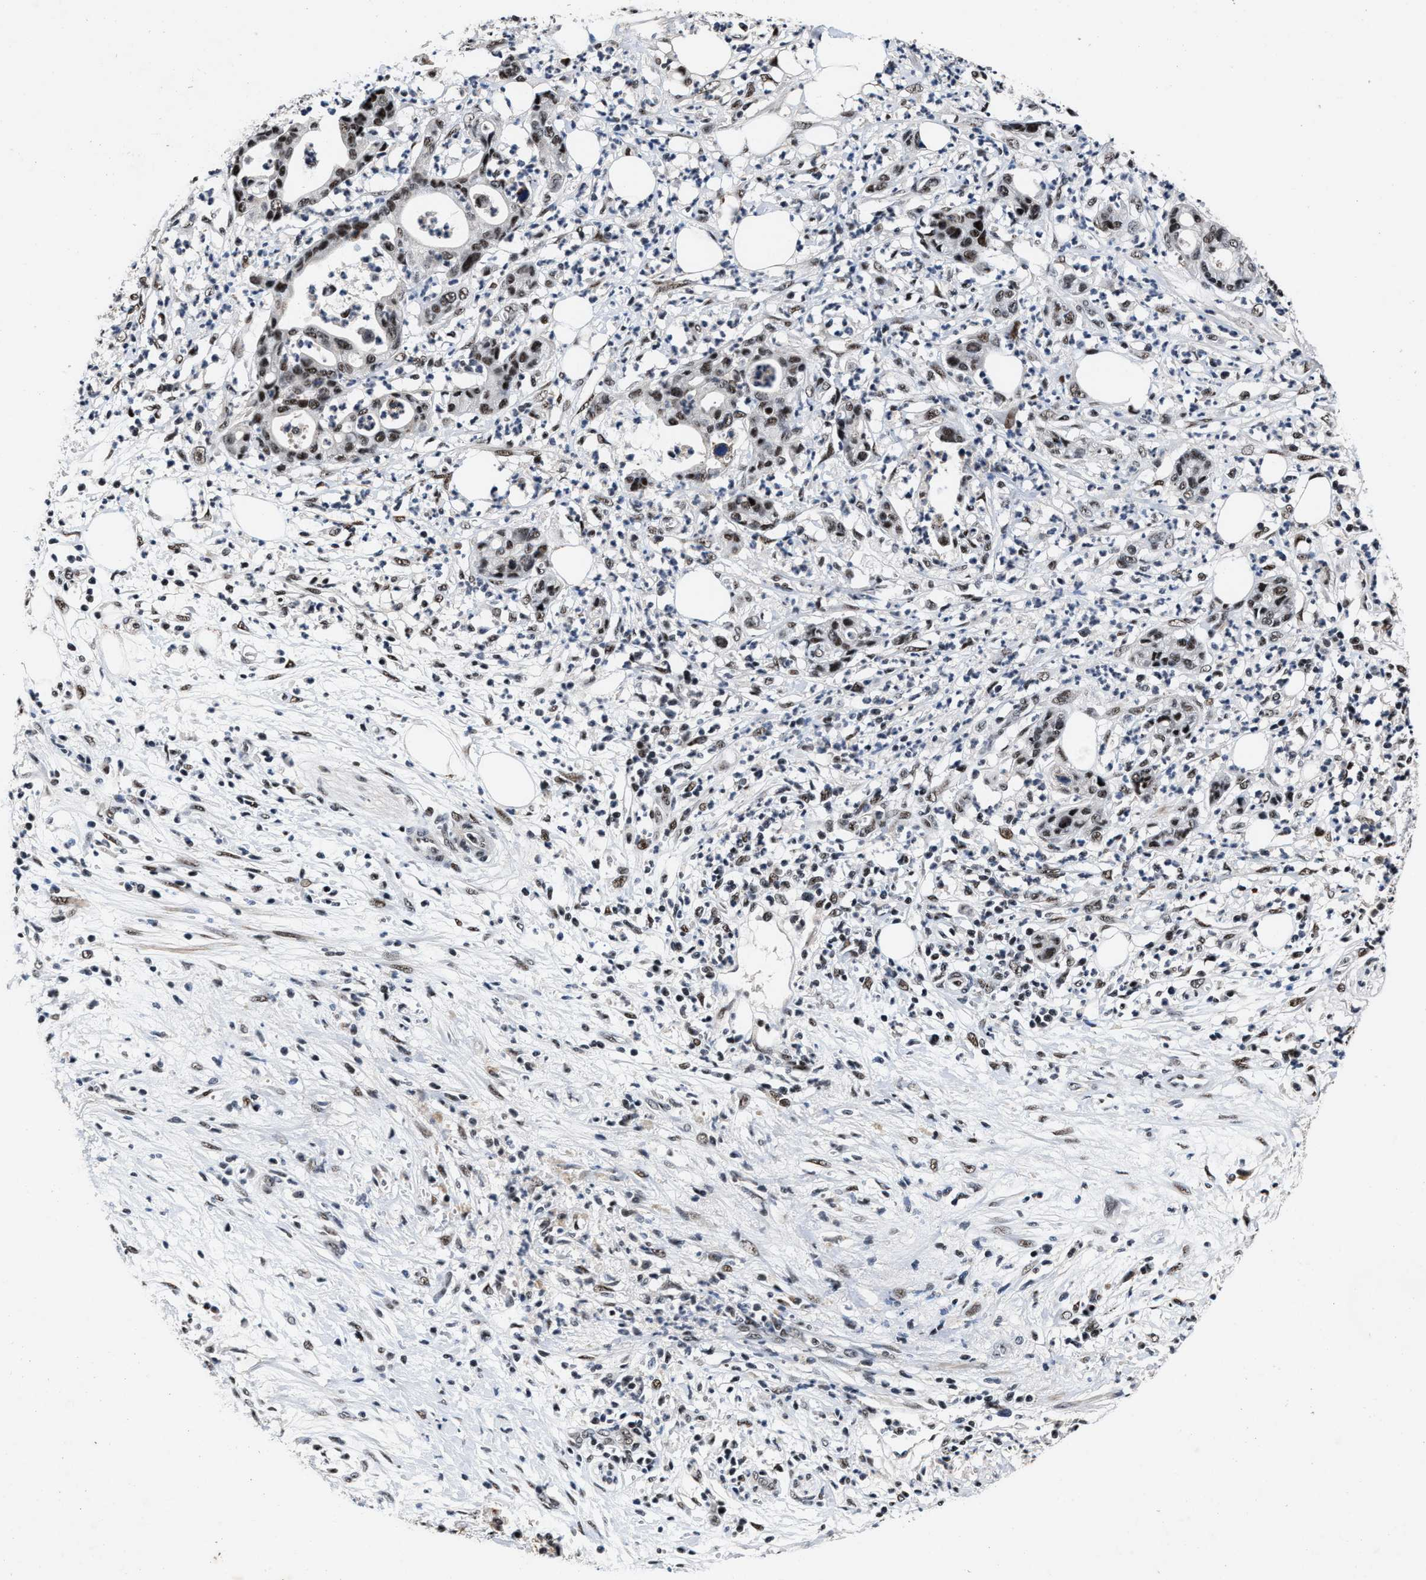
{"staining": {"intensity": "strong", "quantity": ">75%", "location": "nuclear"}, "tissue": "pancreatic cancer", "cell_type": "Tumor cells", "image_type": "cancer", "snomed": [{"axis": "morphology", "description": "Adenocarcinoma, NOS"}, {"axis": "topography", "description": "Pancreas"}], "caption": "IHC (DAB) staining of pancreatic cancer demonstrates strong nuclear protein staining in about >75% of tumor cells.", "gene": "ZNF233", "patient": {"sex": "male", "age": 69}}